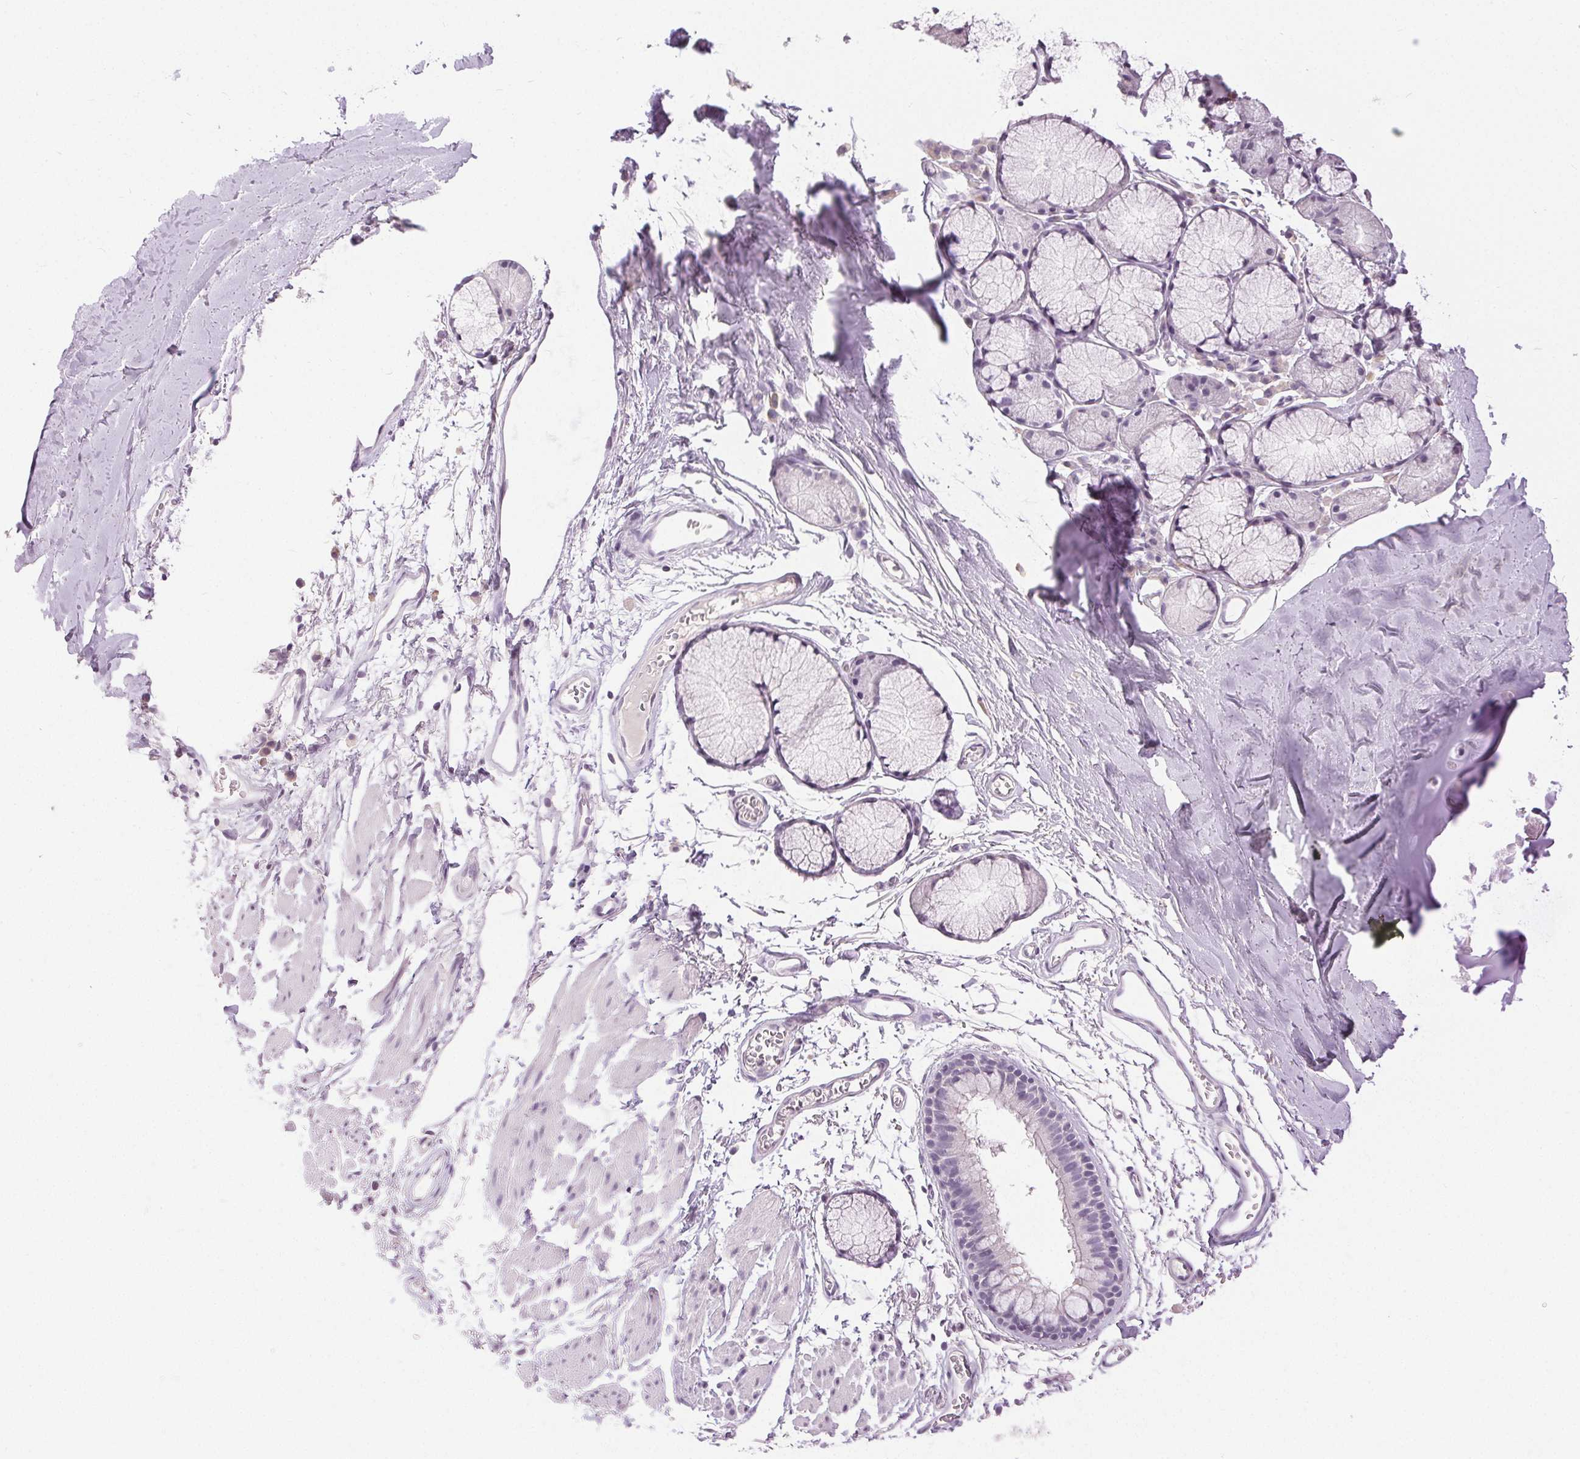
{"staining": {"intensity": "negative", "quantity": "none", "location": "none"}, "tissue": "adipose tissue", "cell_type": "Adipocytes", "image_type": "normal", "snomed": [{"axis": "morphology", "description": "Normal tissue, NOS"}, {"axis": "topography", "description": "Cartilage tissue"}, {"axis": "topography", "description": "Bronchus"}], "caption": "This is an immunohistochemistry (IHC) photomicrograph of normal adipose tissue. There is no expression in adipocytes.", "gene": "DSG3", "patient": {"sex": "female", "age": 79}}